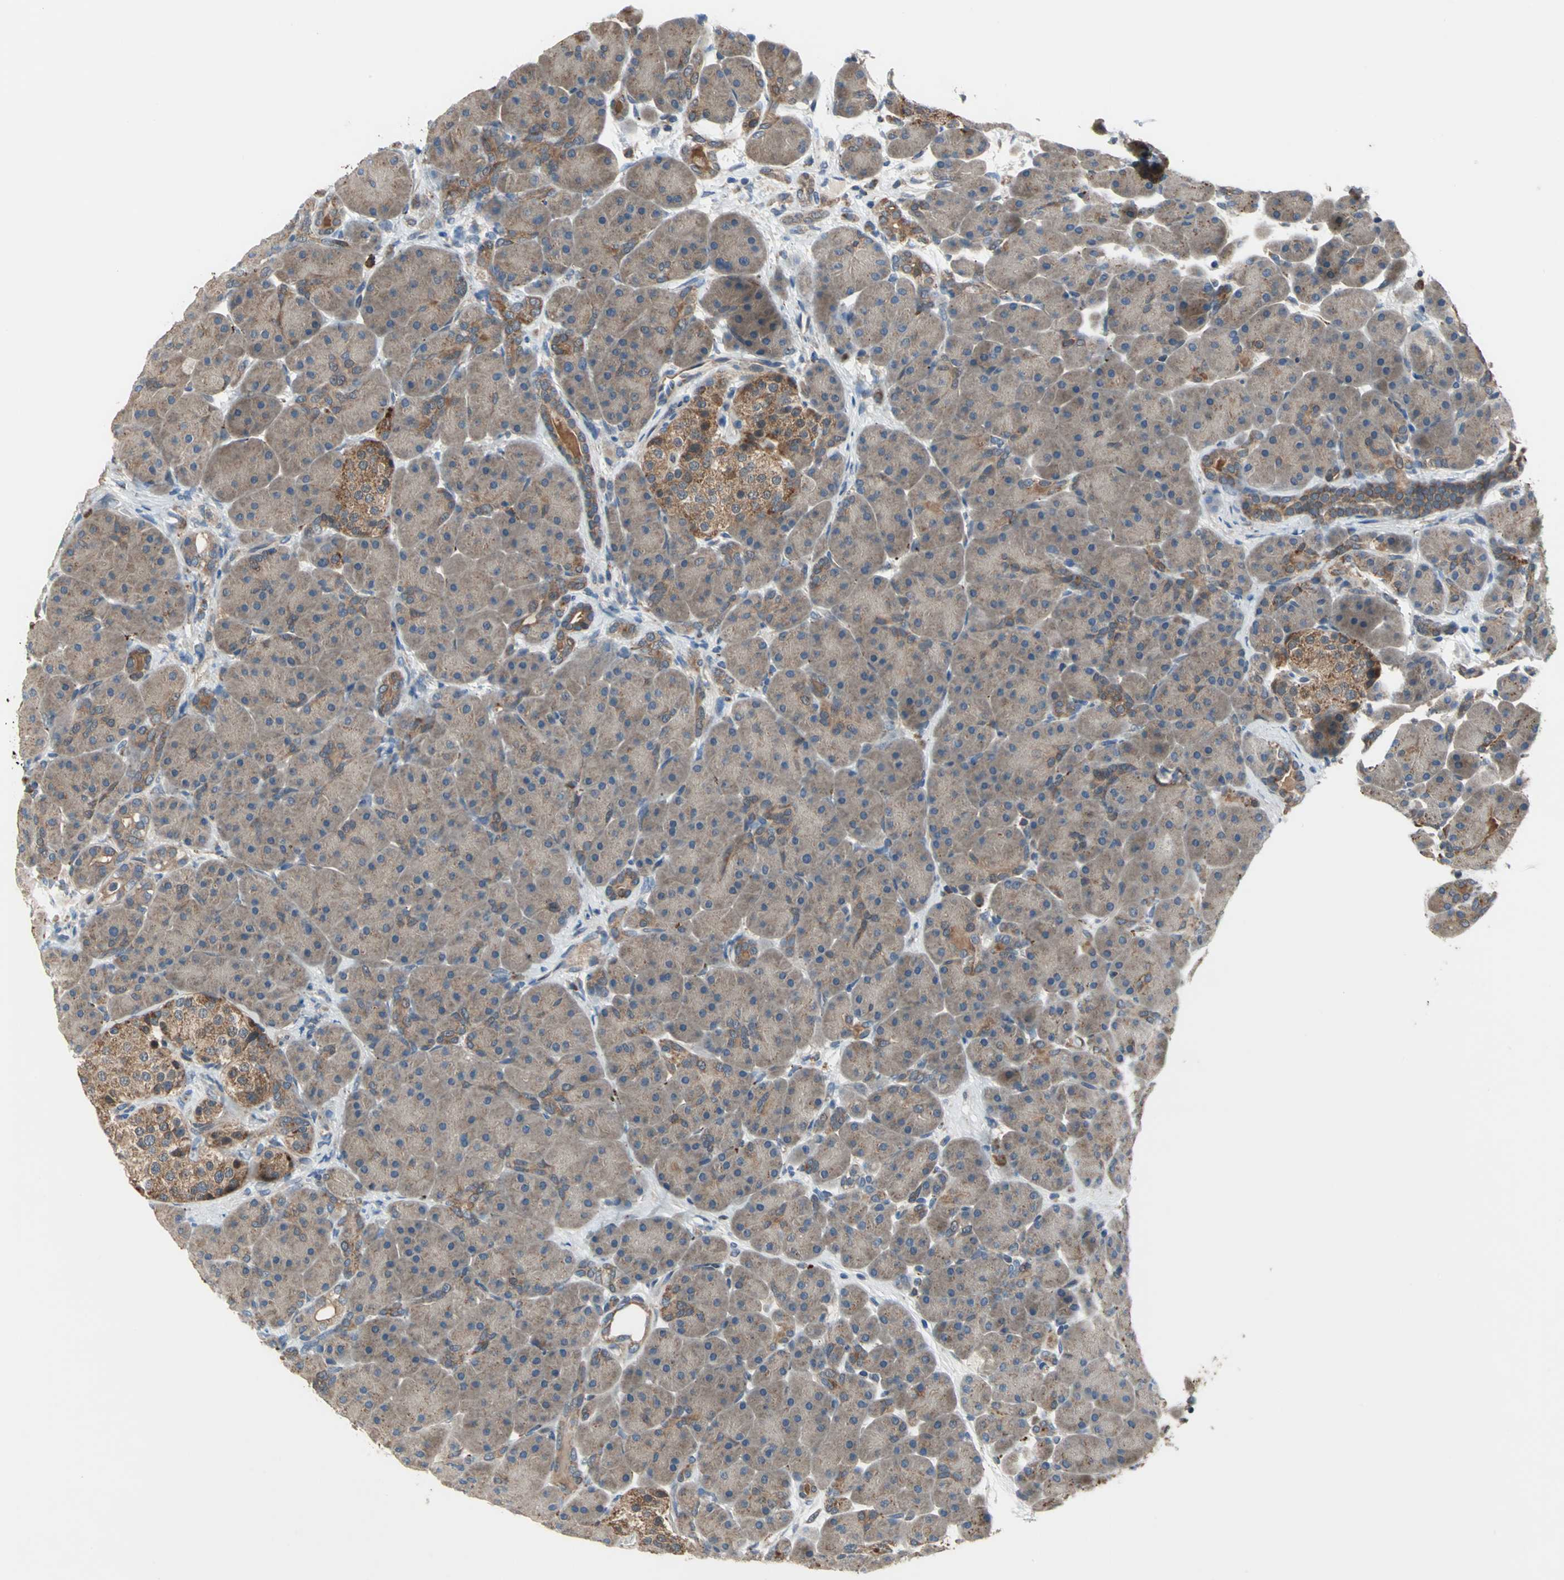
{"staining": {"intensity": "moderate", "quantity": ">75%", "location": "cytoplasmic/membranous"}, "tissue": "pancreas", "cell_type": "Exocrine glandular cells", "image_type": "normal", "snomed": [{"axis": "morphology", "description": "Normal tissue, NOS"}, {"axis": "topography", "description": "Pancreas"}], "caption": "Protein staining of benign pancreas reveals moderate cytoplasmic/membranous positivity in approximately >75% of exocrine glandular cells. (Brightfield microscopy of DAB IHC at high magnification).", "gene": "TRAK1", "patient": {"sex": "male", "age": 66}}